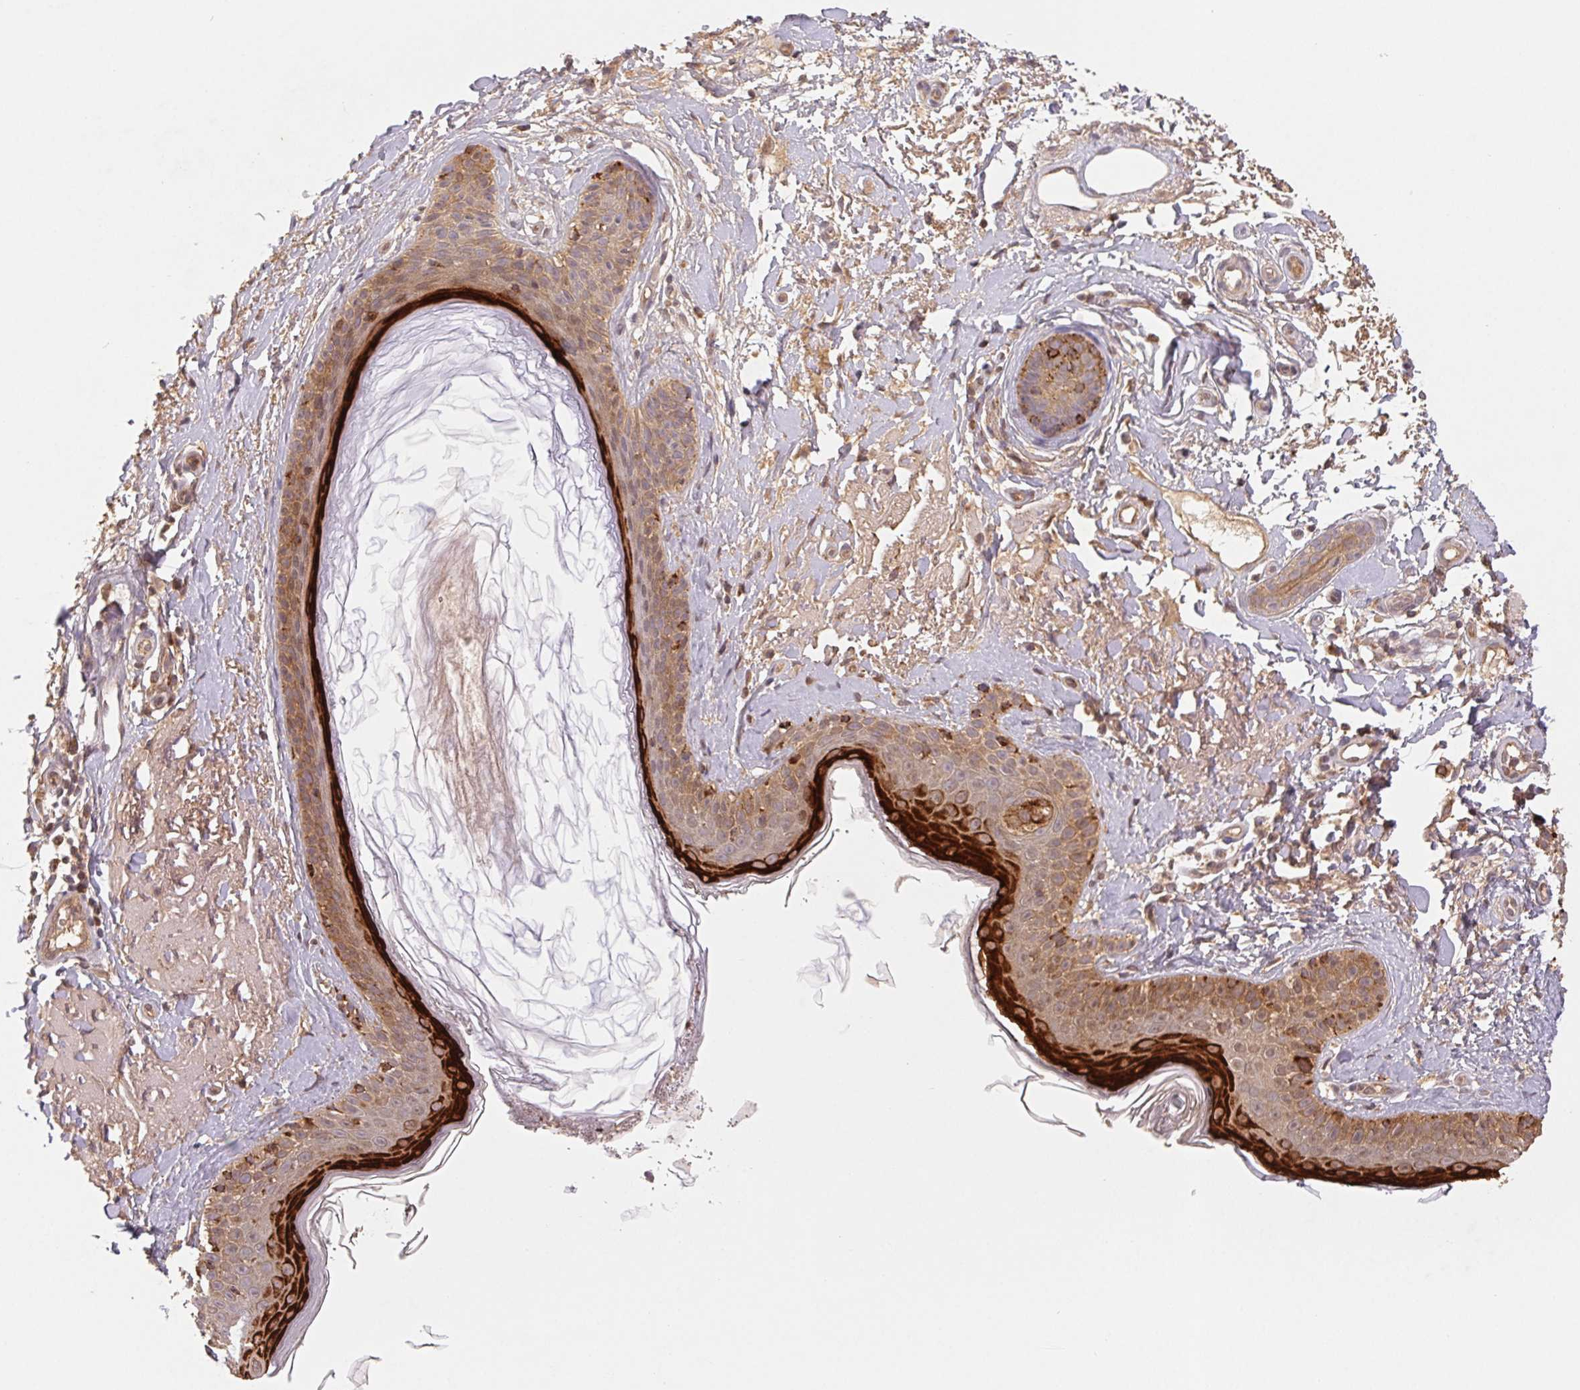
{"staining": {"intensity": "moderate", "quantity": "25%-75%", "location": "cytoplasmic/membranous"}, "tissue": "skin", "cell_type": "Fibroblasts", "image_type": "normal", "snomed": [{"axis": "morphology", "description": "Normal tissue, NOS"}, {"axis": "topography", "description": "Skin"}], "caption": "Moderate cytoplasmic/membranous positivity is identified in about 25%-75% of fibroblasts in benign skin. (DAB (3,3'-diaminobenzidine) IHC with brightfield microscopy, high magnification).", "gene": "MTHFD1L", "patient": {"sex": "male", "age": 73}}